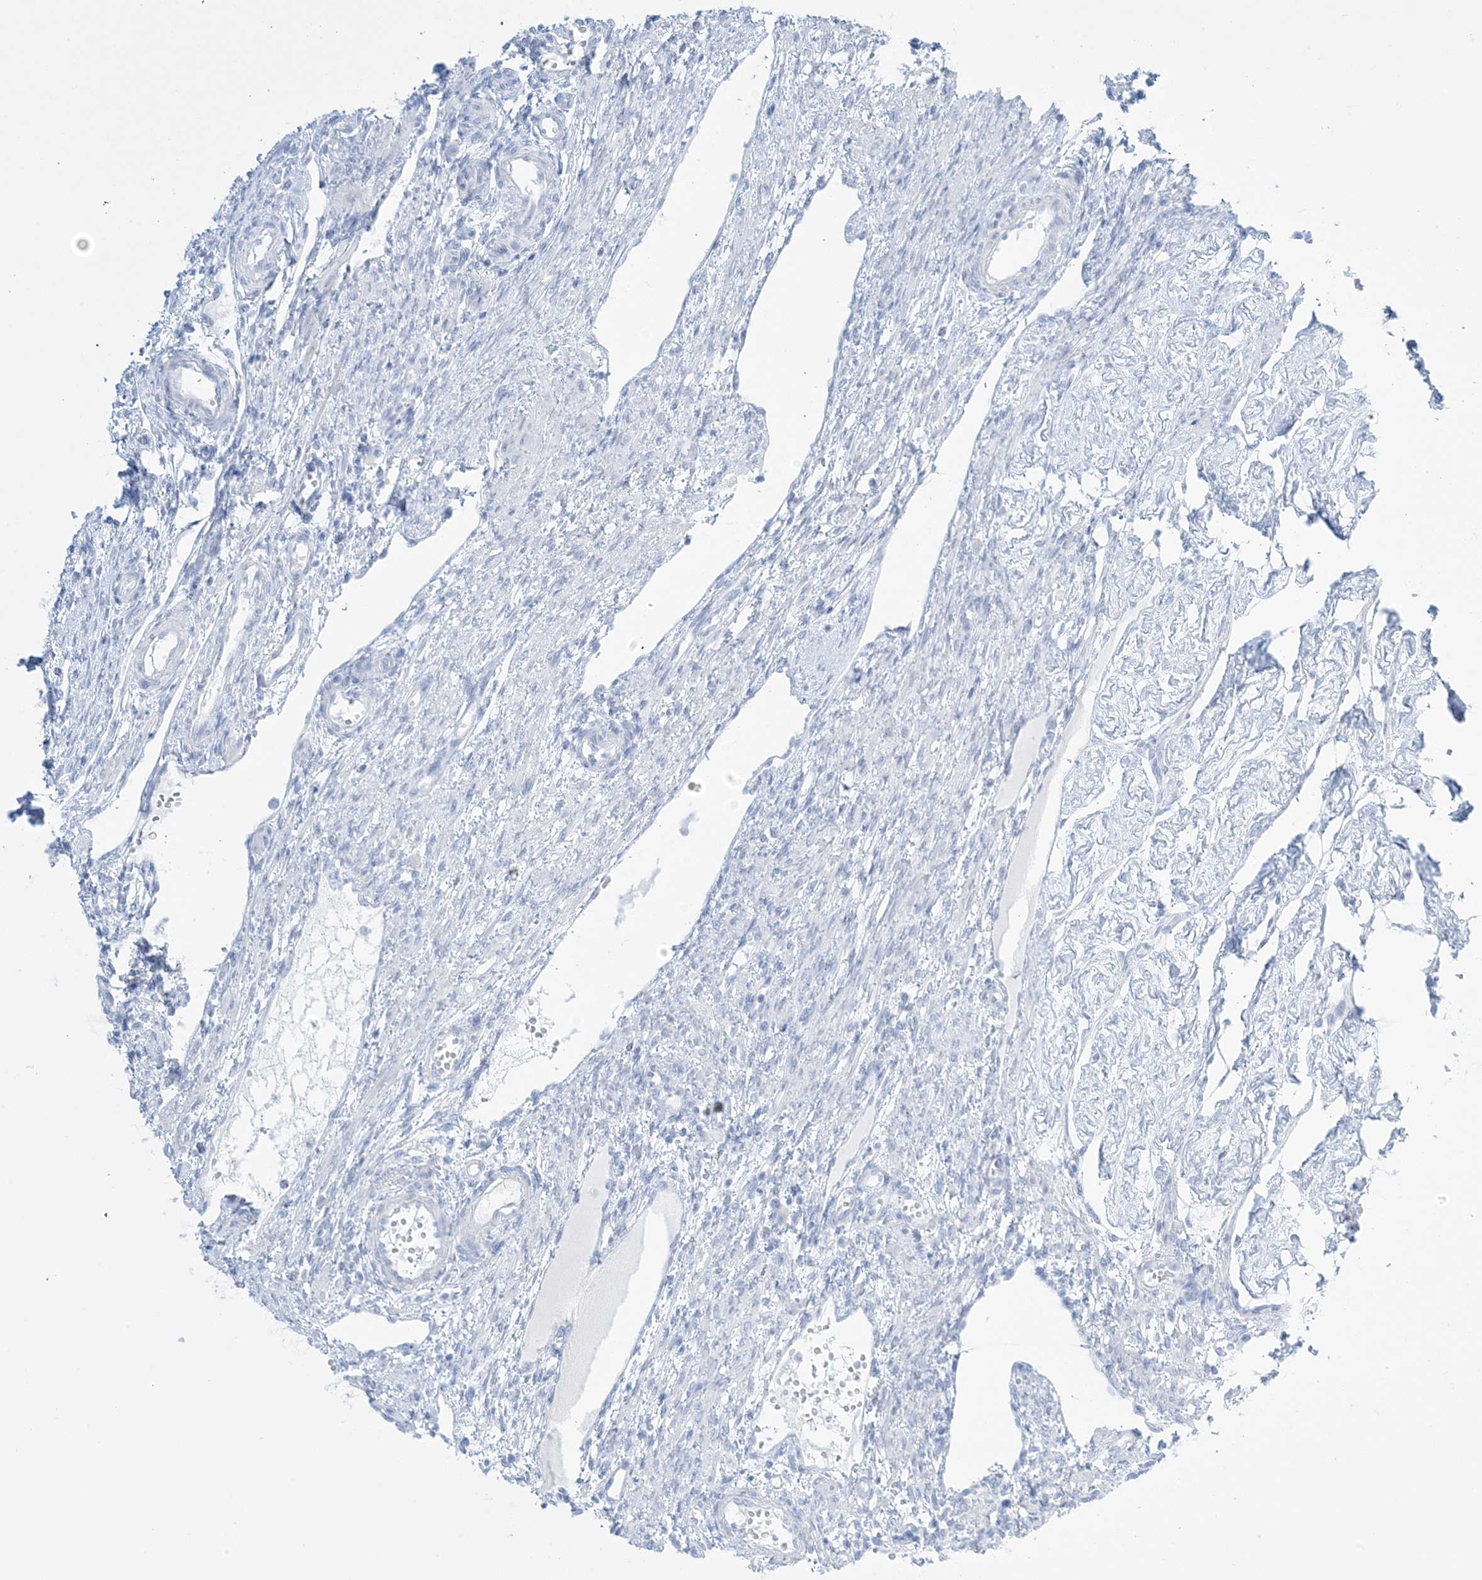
{"staining": {"intensity": "negative", "quantity": "none", "location": "none"}, "tissue": "ovary", "cell_type": "Ovarian stroma cells", "image_type": "normal", "snomed": [{"axis": "morphology", "description": "Normal tissue, NOS"}, {"axis": "morphology", "description": "Cyst, NOS"}, {"axis": "topography", "description": "Ovary"}], "caption": "Protein analysis of normal ovary reveals no significant expression in ovarian stroma cells.", "gene": "AGXT", "patient": {"sex": "female", "age": 33}}